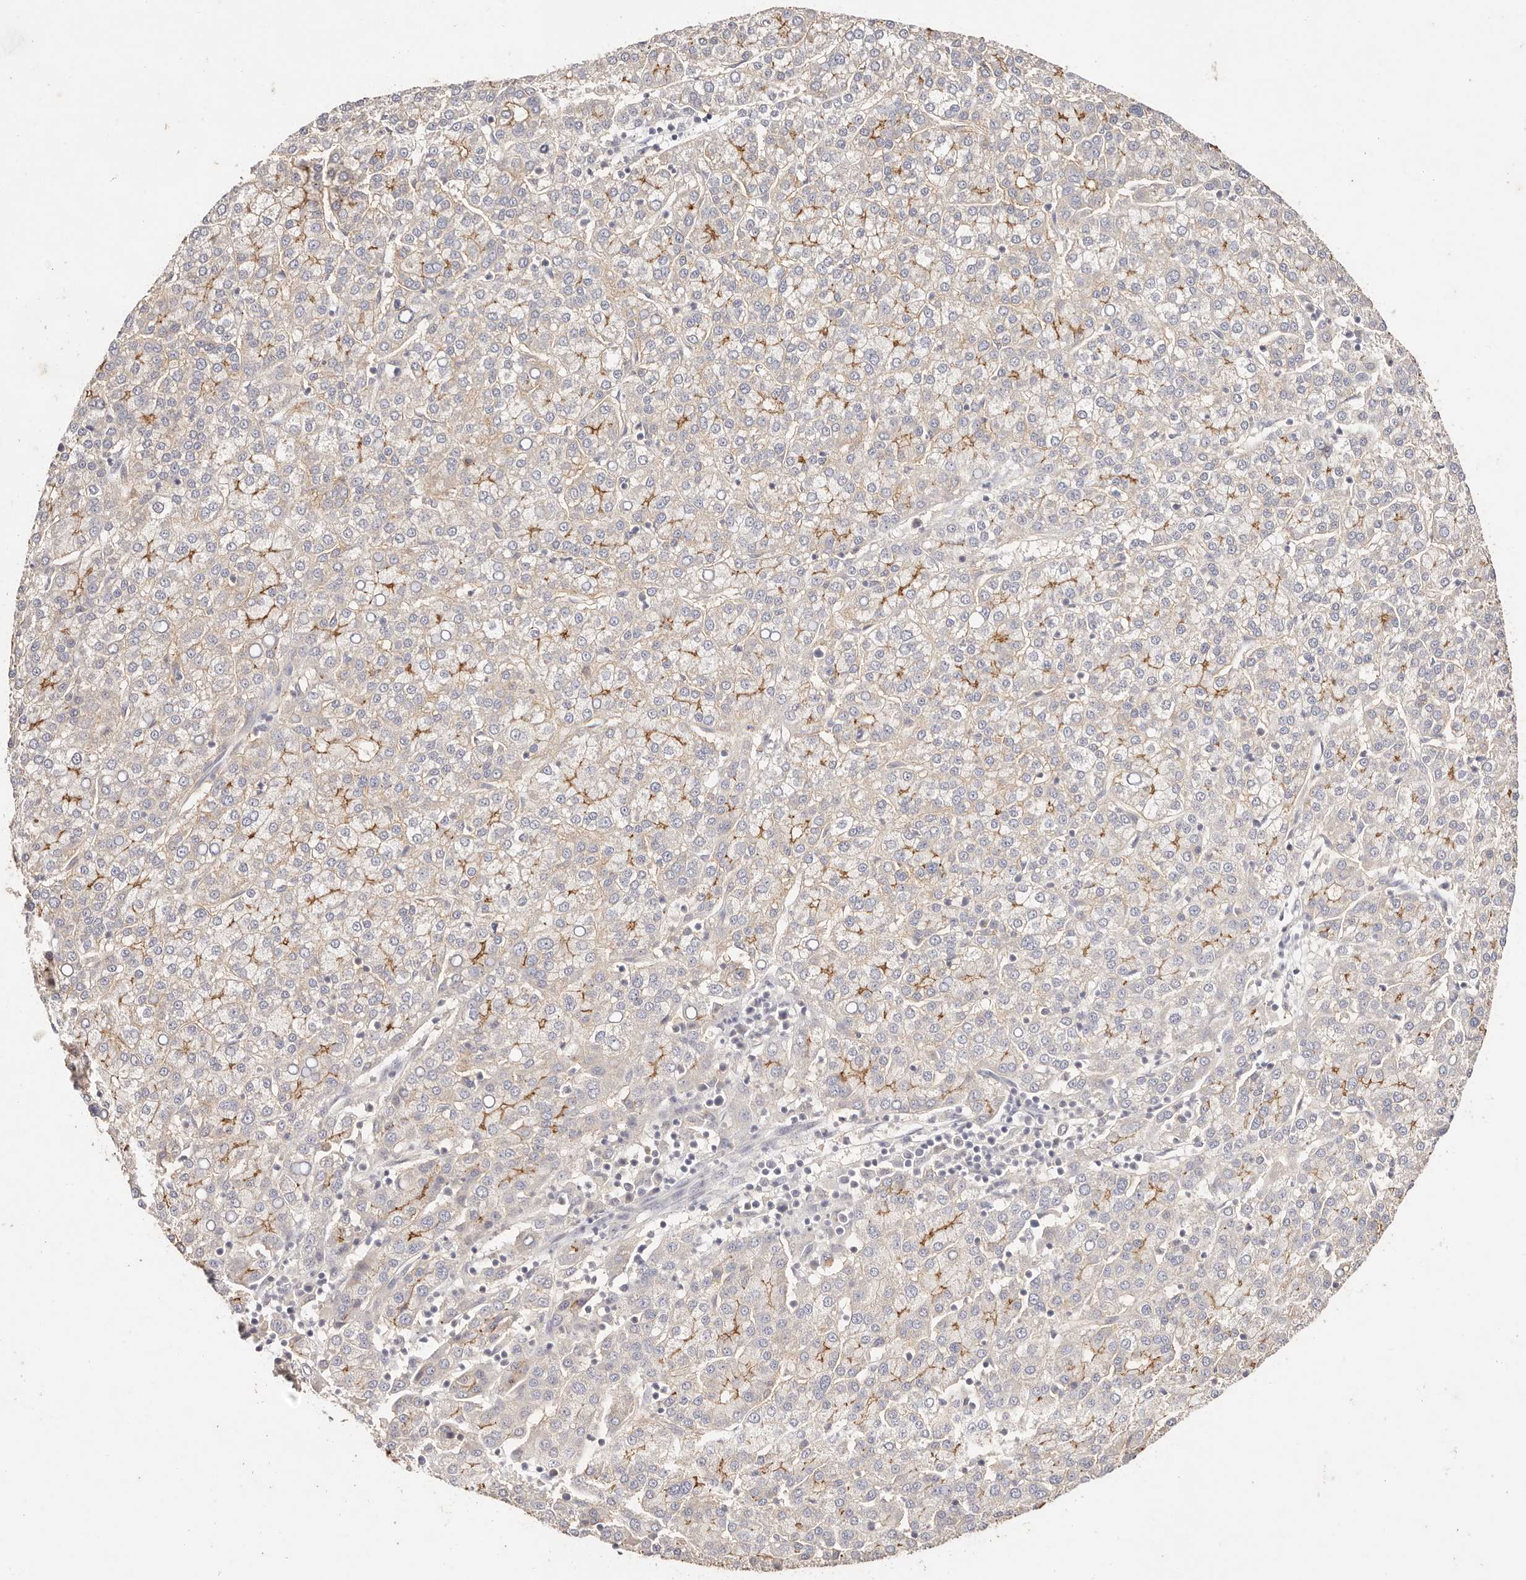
{"staining": {"intensity": "moderate", "quantity": "<25%", "location": "cytoplasmic/membranous"}, "tissue": "liver cancer", "cell_type": "Tumor cells", "image_type": "cancer", "snomed": [{"axis": "morphology", "description": "Carcinoma, Hepatocellular, NOS"}, {"axis": "topography", "description": "Liver"}], "caption": "This micrograph reveals immunohistochemistry (IHC) staining of hepatocellular carcinoma (liver), with low moderate cytoplasmic/membranous expression in about <25% of tumor cells.", "gene": "CXADR", "patient": {"sex": "female", "age": 58}}